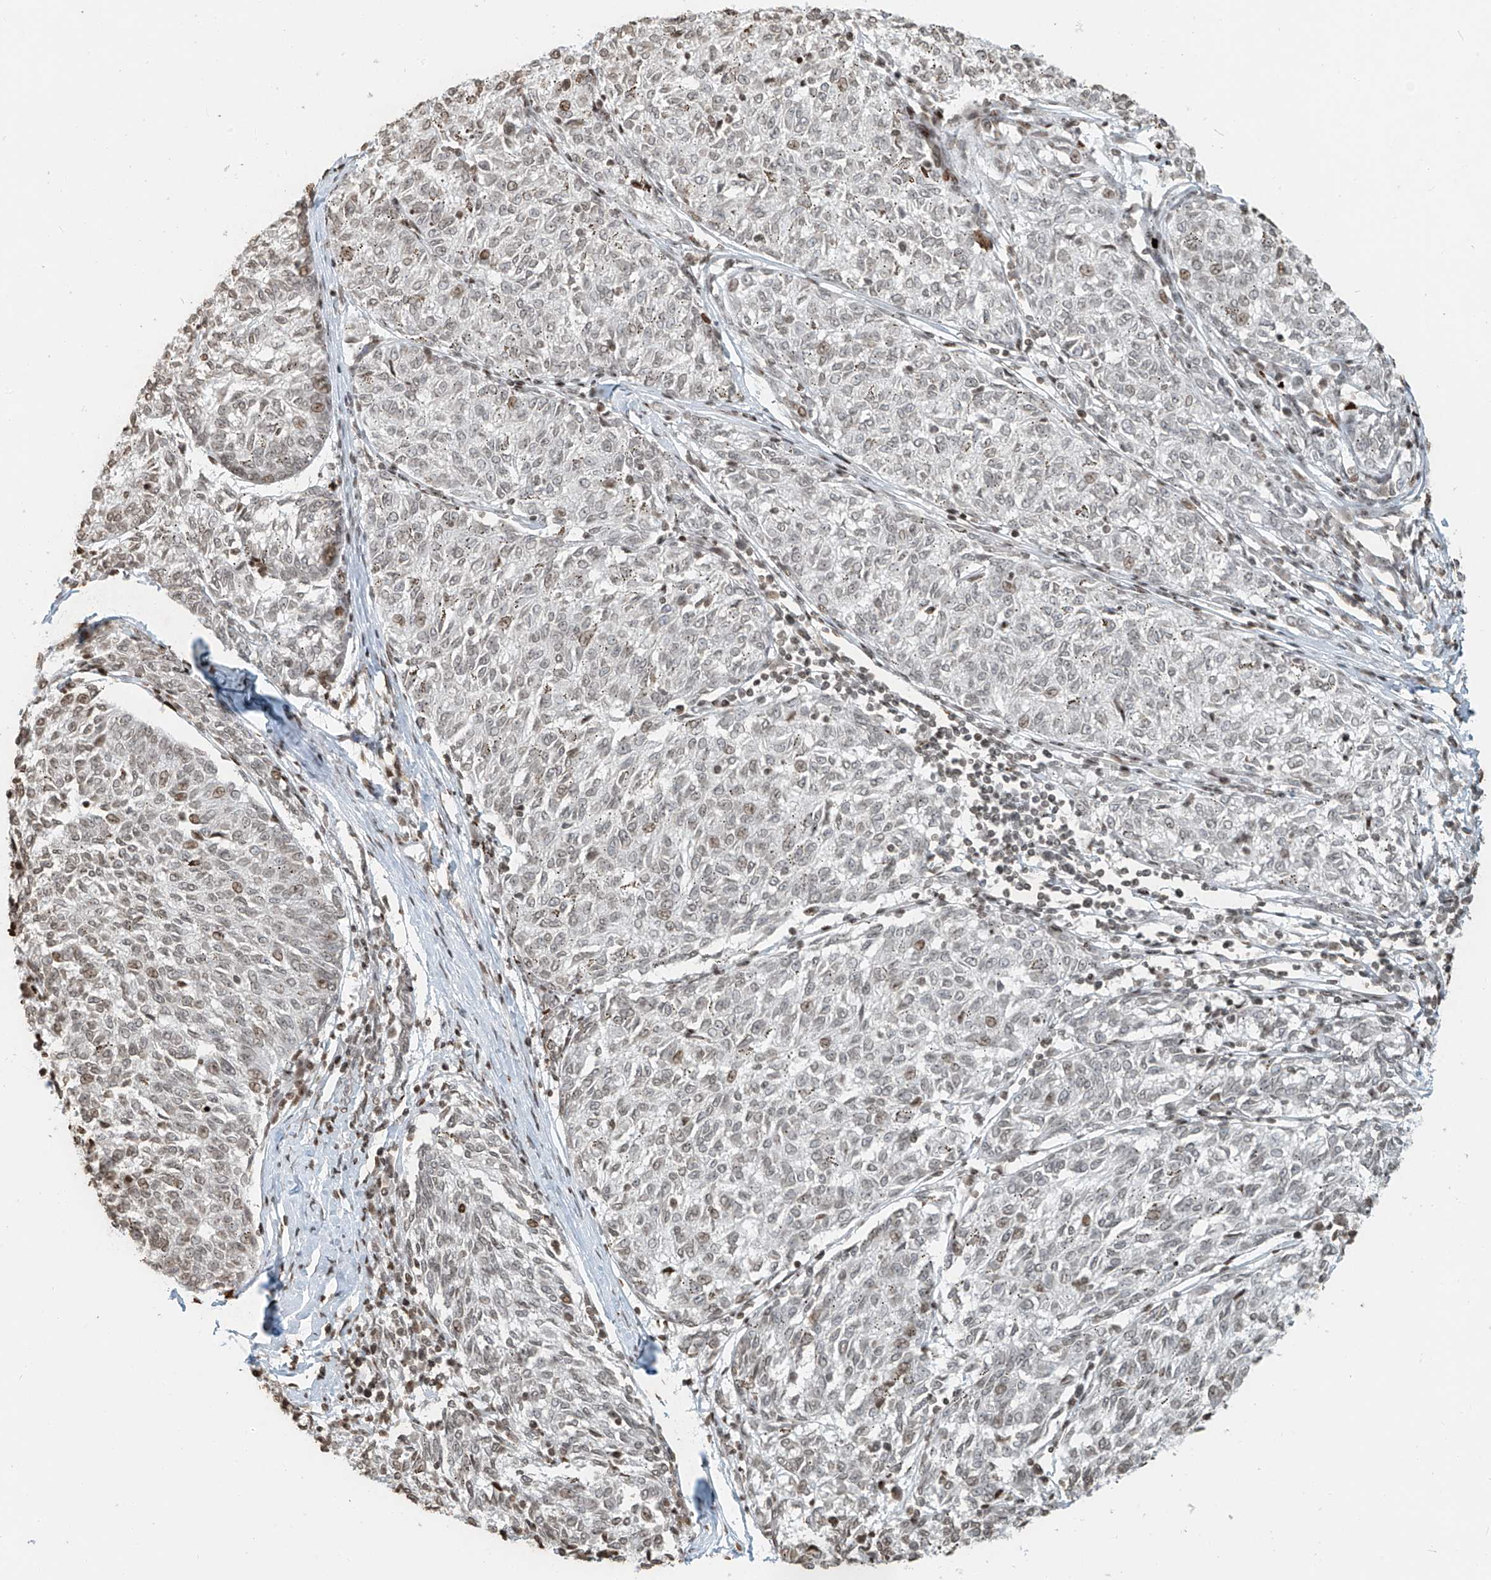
{"staining": {"intensity": "weak", "quantity": "25%-75%", "location": "nuclear"}, "tissue": "melanoma", "cell_type": "Tumor cells", "image_type": "cancer", "snomed": [{"axis": "morphology", "description": "Malignant melanoma, NOS"}, {"axis": "topography", "description": "Skin"}], "caption": "DAB (3,3'-diaminobenzidine) immunohistochemical staining of human malignant melanoma demonstrates weak nuclear protein positivity in about 25%-75% of tumor cells. The protein is stained brown, and the nuclei are stained in blue (DAB (3,3'-diaminobenzidine) IHC with brightfield microscopy, high magnification).", "gene": "C17orf58", "patient": {"sex": "female", "age": 72}}